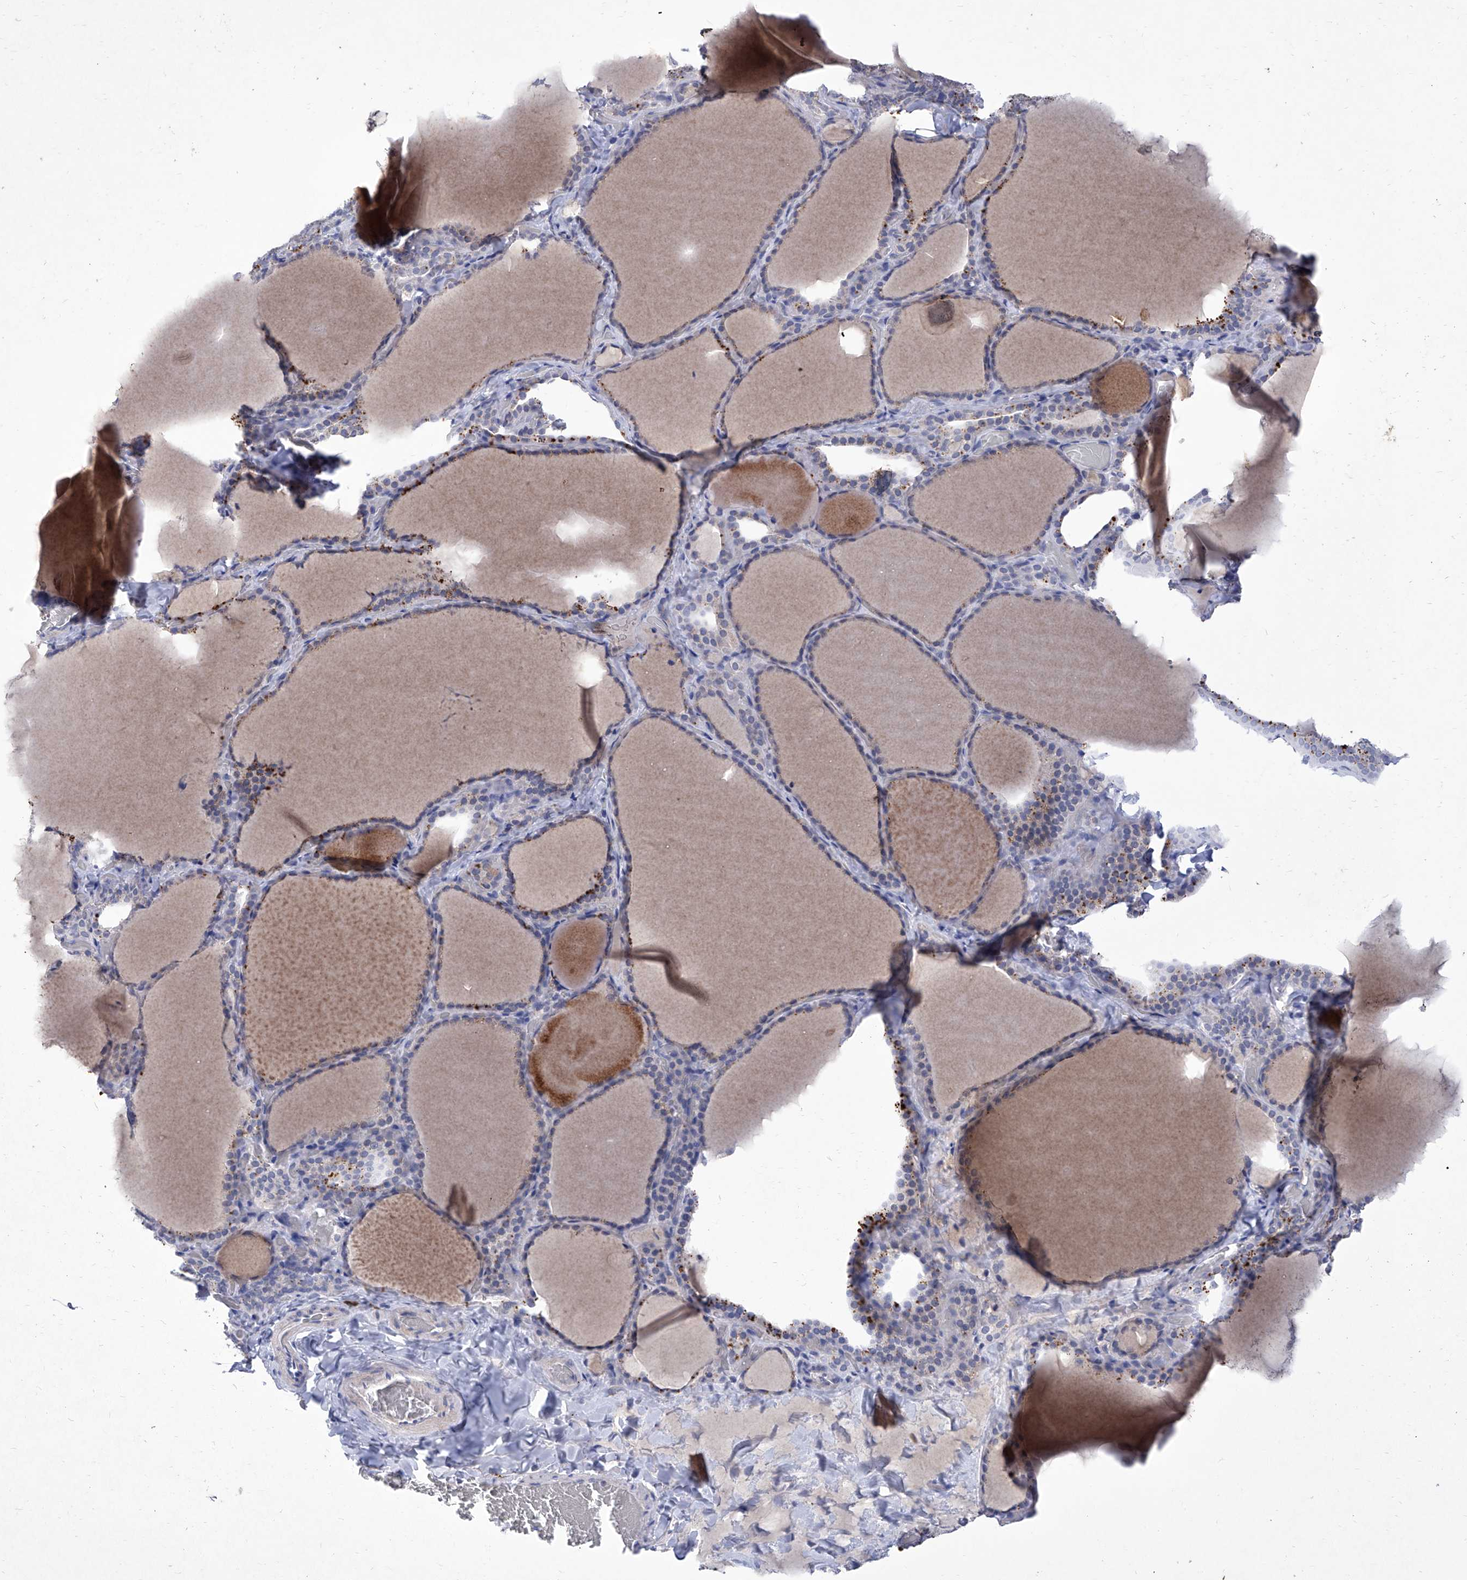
{"staining": {"intensity": "moderate", "quantity": "<25%", "location": "cytoplasmic/membranous"}, "tissue": "thyroid gland", "cell_type": "Glandular cells", "image_type": "normal", "snomed": [{"axis": "morphology", "description": "Normal tissue, NOS"}, {"axis": "topography", "description": "Thyroid gland"}], "caption": "Immunohistochemistry (IHC) staining of benign thyroid gland, which shows low levels of moderate cytoplasmic/membranous staining in approximately <25% of glandular cells indicating moderate cytoplasmic/membranous protein expression. The staining was performed using DAB (3,3'-diaminobenzidine) (brown) for protein detection and nuclei were counterstained in hematoxylin (blue).", "gene": "IFNL2", "patient": {"sex": "female", "age": 22}}